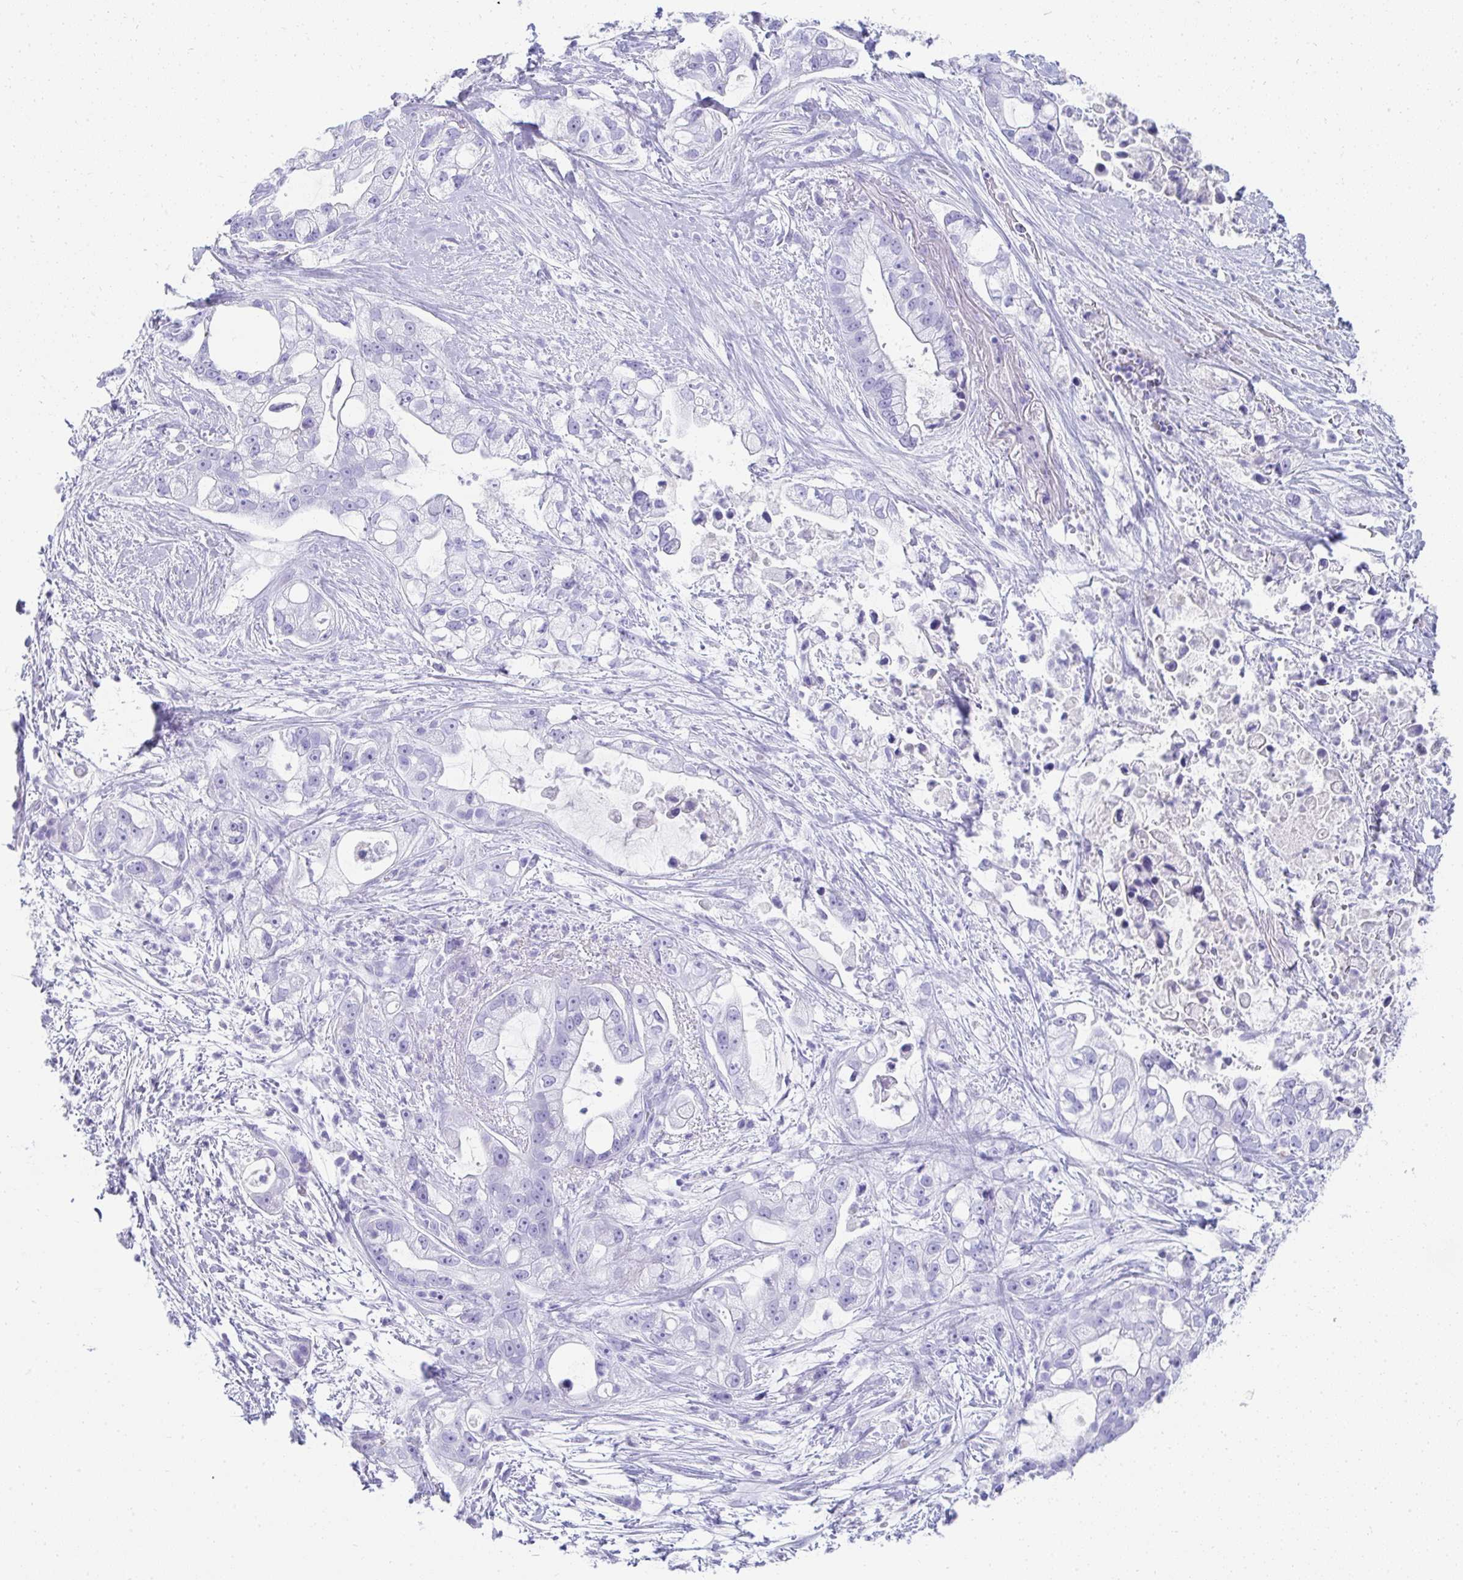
{"staining": {"intensity": "negative", "quantity": "none", "location": "none"}, "tissue": "pancreatic cancer", "cell_type": "Tumor cells", "image_type": "cancer", "snomed": [{"axis": "morphology", "description": "Adenocarcinoma, NOS"}, {"axis": "topography", "description": "Pancreas"}], "caption": "IHC image of neoplastic tissue: human pancreatic adenocarcinoma stained with DAB (3,3'-diaminobenzidine) reveals no significant protein expression in tumor cells.", "gene": "TNNT1", "patient": {"sex": "female", "age": 69}}